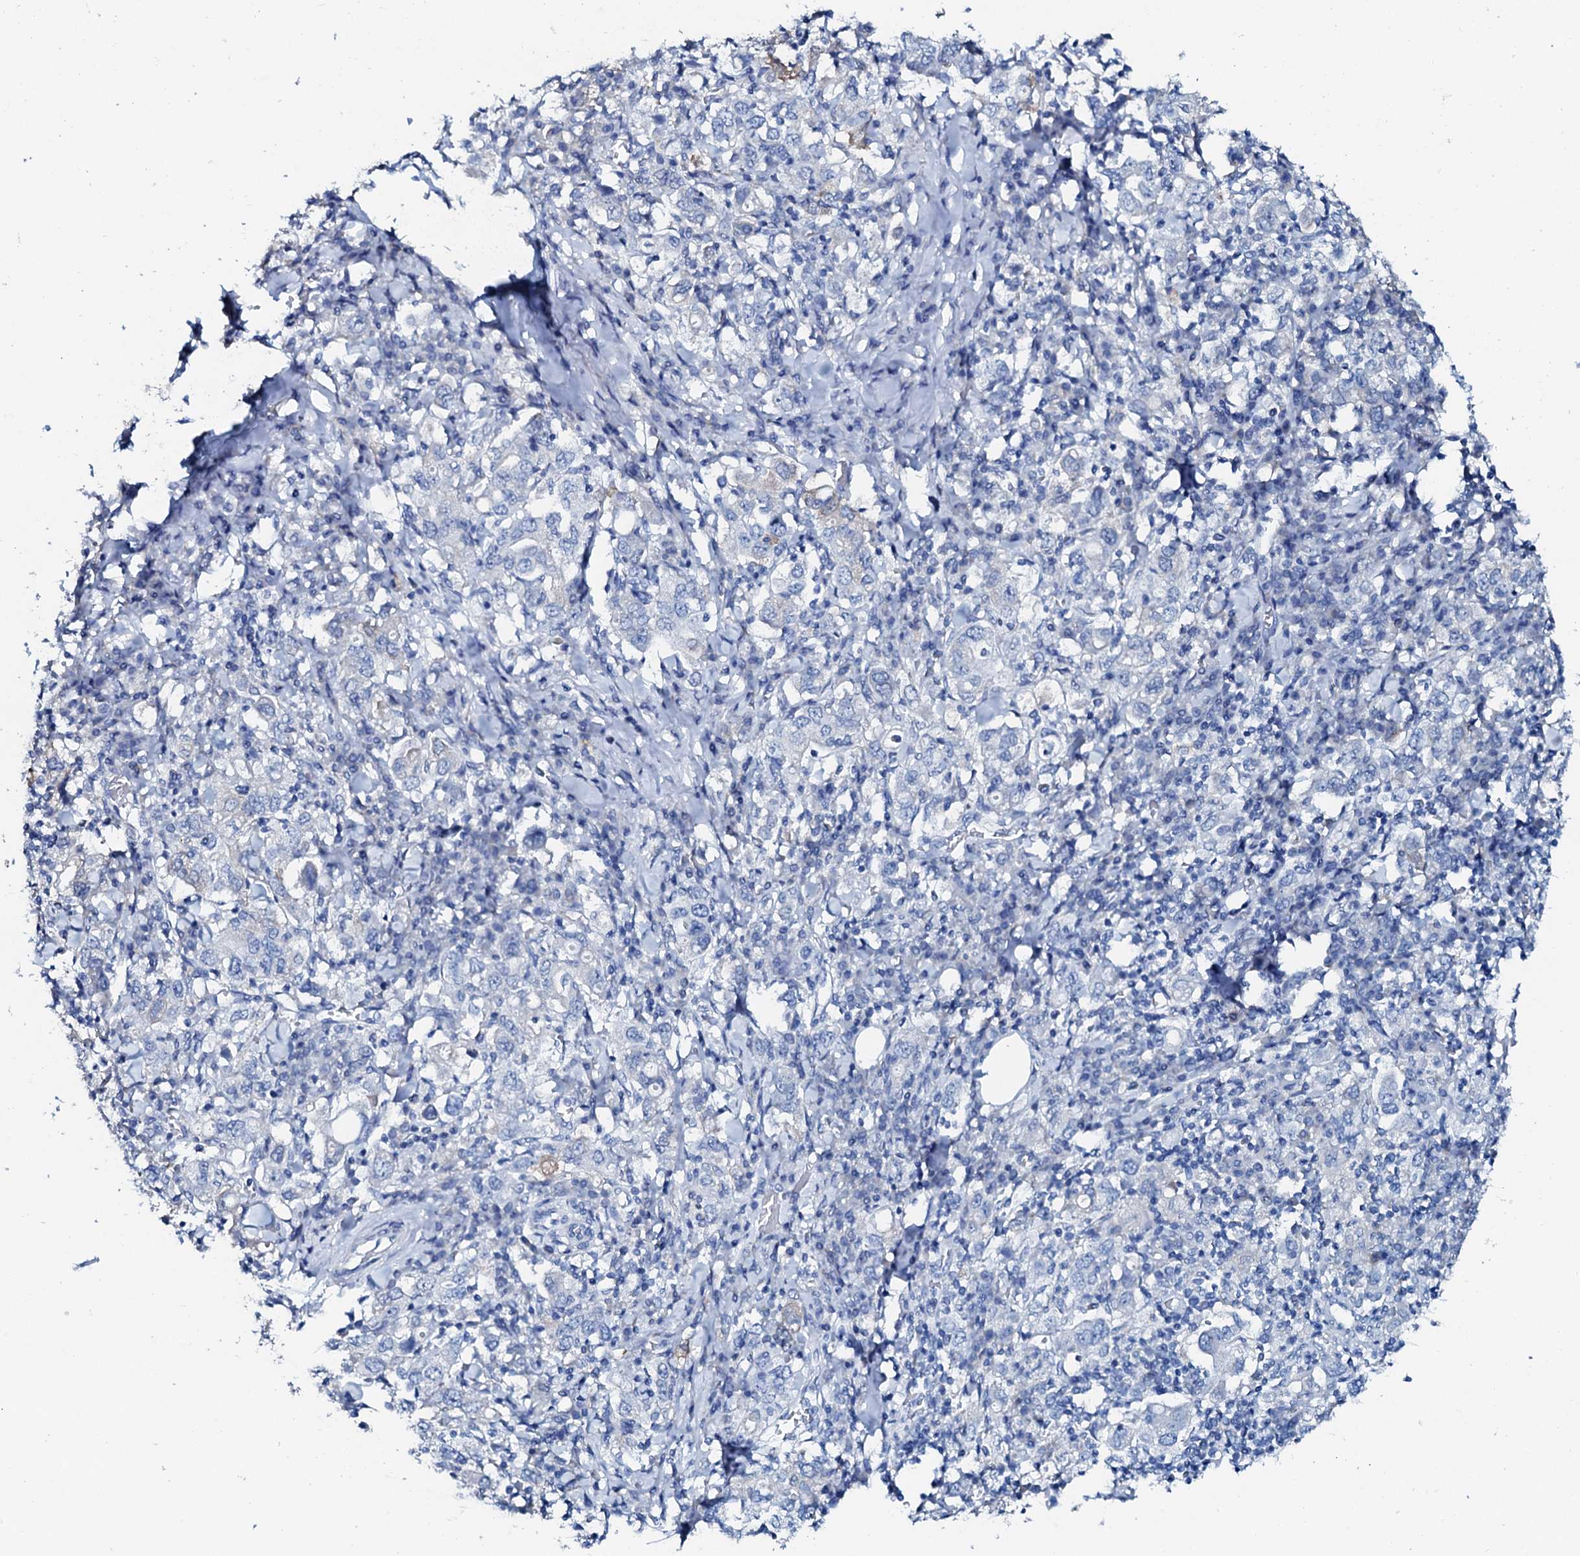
{"staining": {"intensity": "negative", "quantity": "none", "location": "none"}, "tissue": "stomach cancer", "cell_type": "Tumor cells", "image_type": "cancer", "snomed": [{"axis": "morphology", "description": "Adenocarcinoma, NOS"}, {"axis": "topography", "description": "Stomach, upper"}], "caption": "Immunohistochemistry (IHC) micrograph of adenocarcinoma (stomach) stained for a protein (brown), which shows no positivity in tumor cells.", "gene": "AMER2", "patient": {"sex": "male", "age": 62}}